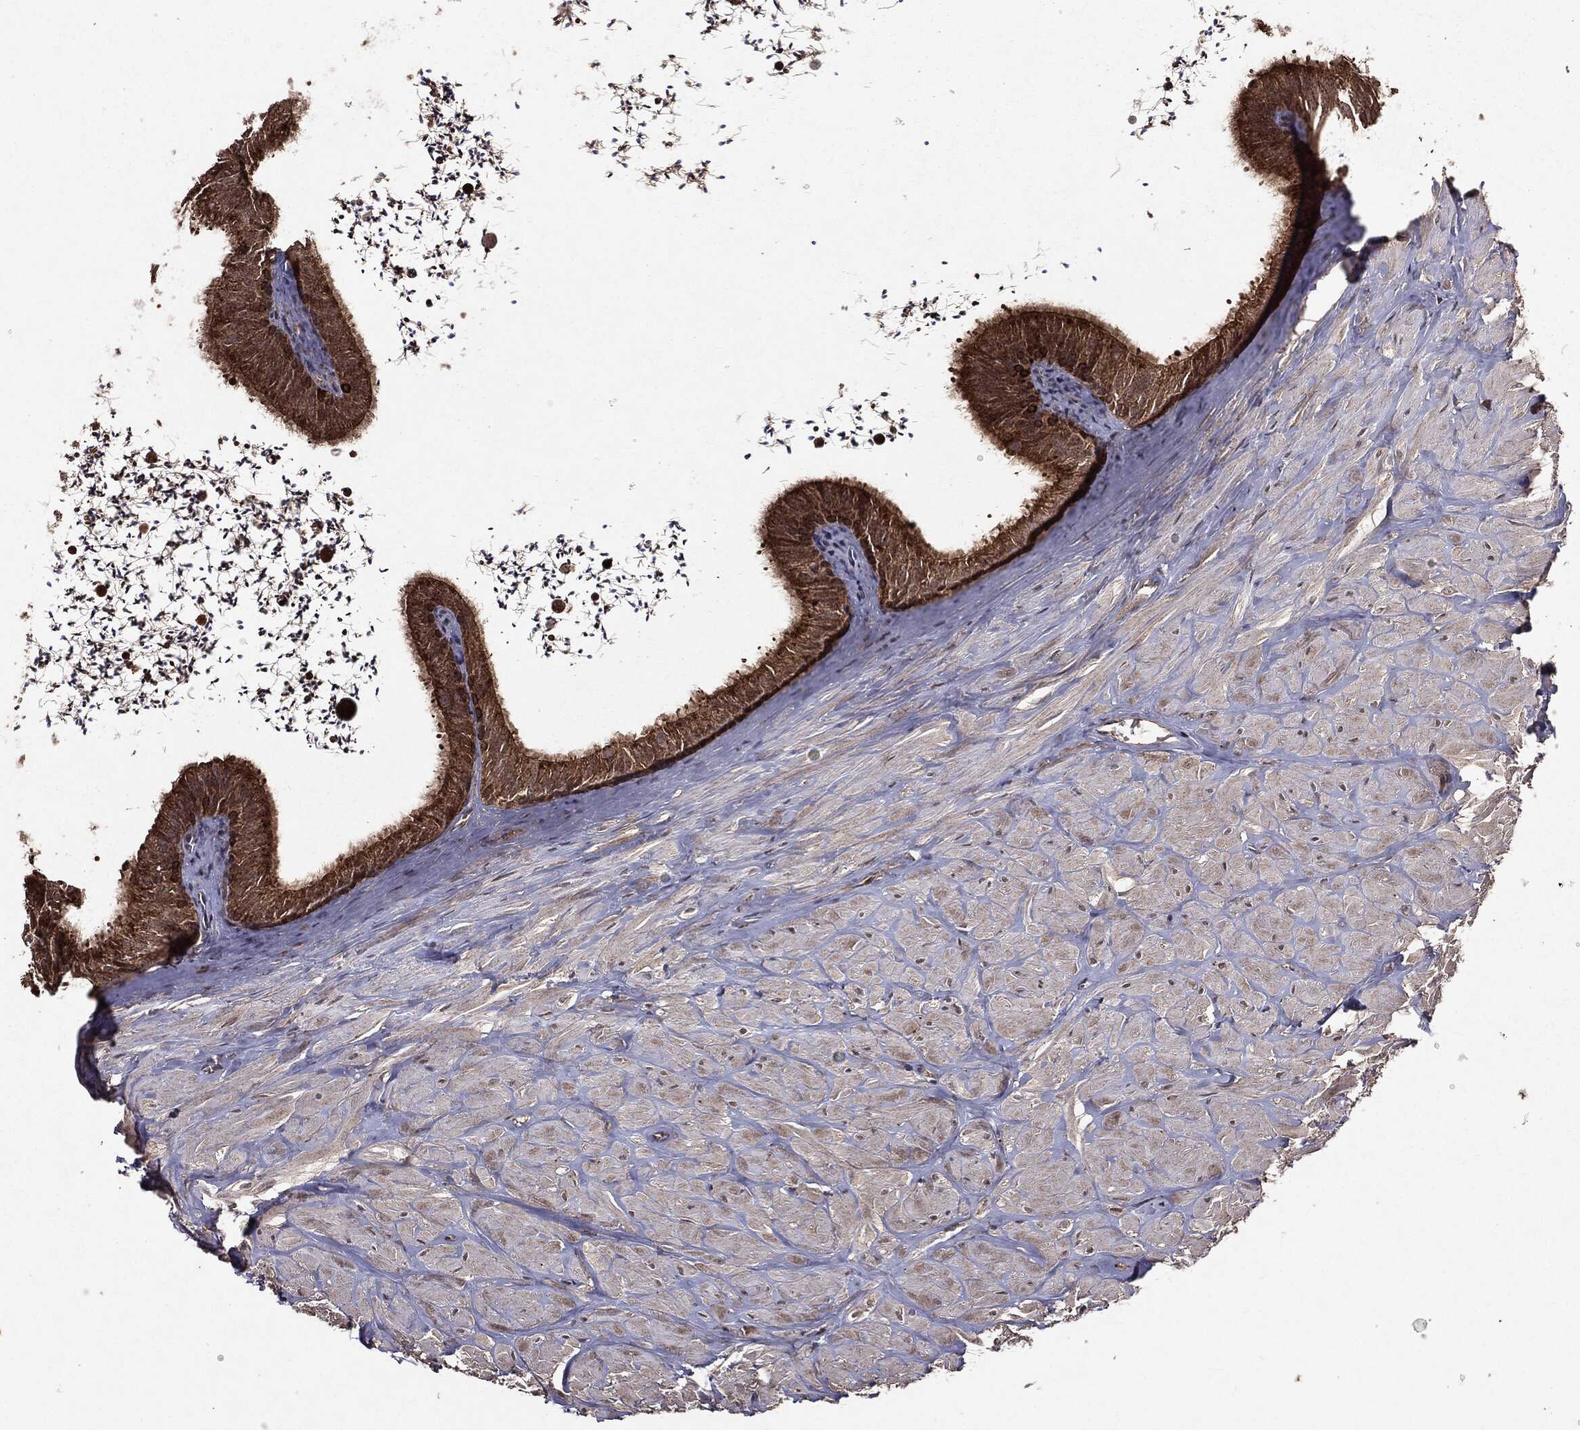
{"staining": {"intensity": "moderate", "quantity": ">75%", "location": "cytoplasmic/membranous,nuclear"}, "tissue": "epididymis", "cell_type": "Glandular cells", "image_type": "normal", "snomed": [{"axis": "morphology", "description": "Normal tissue, NOS"}, {"axis": "topography", "description": "Epididymis"}], "caption": "A photomicrograph of human epididymis stained for a protein demonstrates moderate cytoplasmic/membranous,nuclear brown staining in glandular cells.", "gene": "MTOR", "patient": {"sex": "male", "age": 32}}